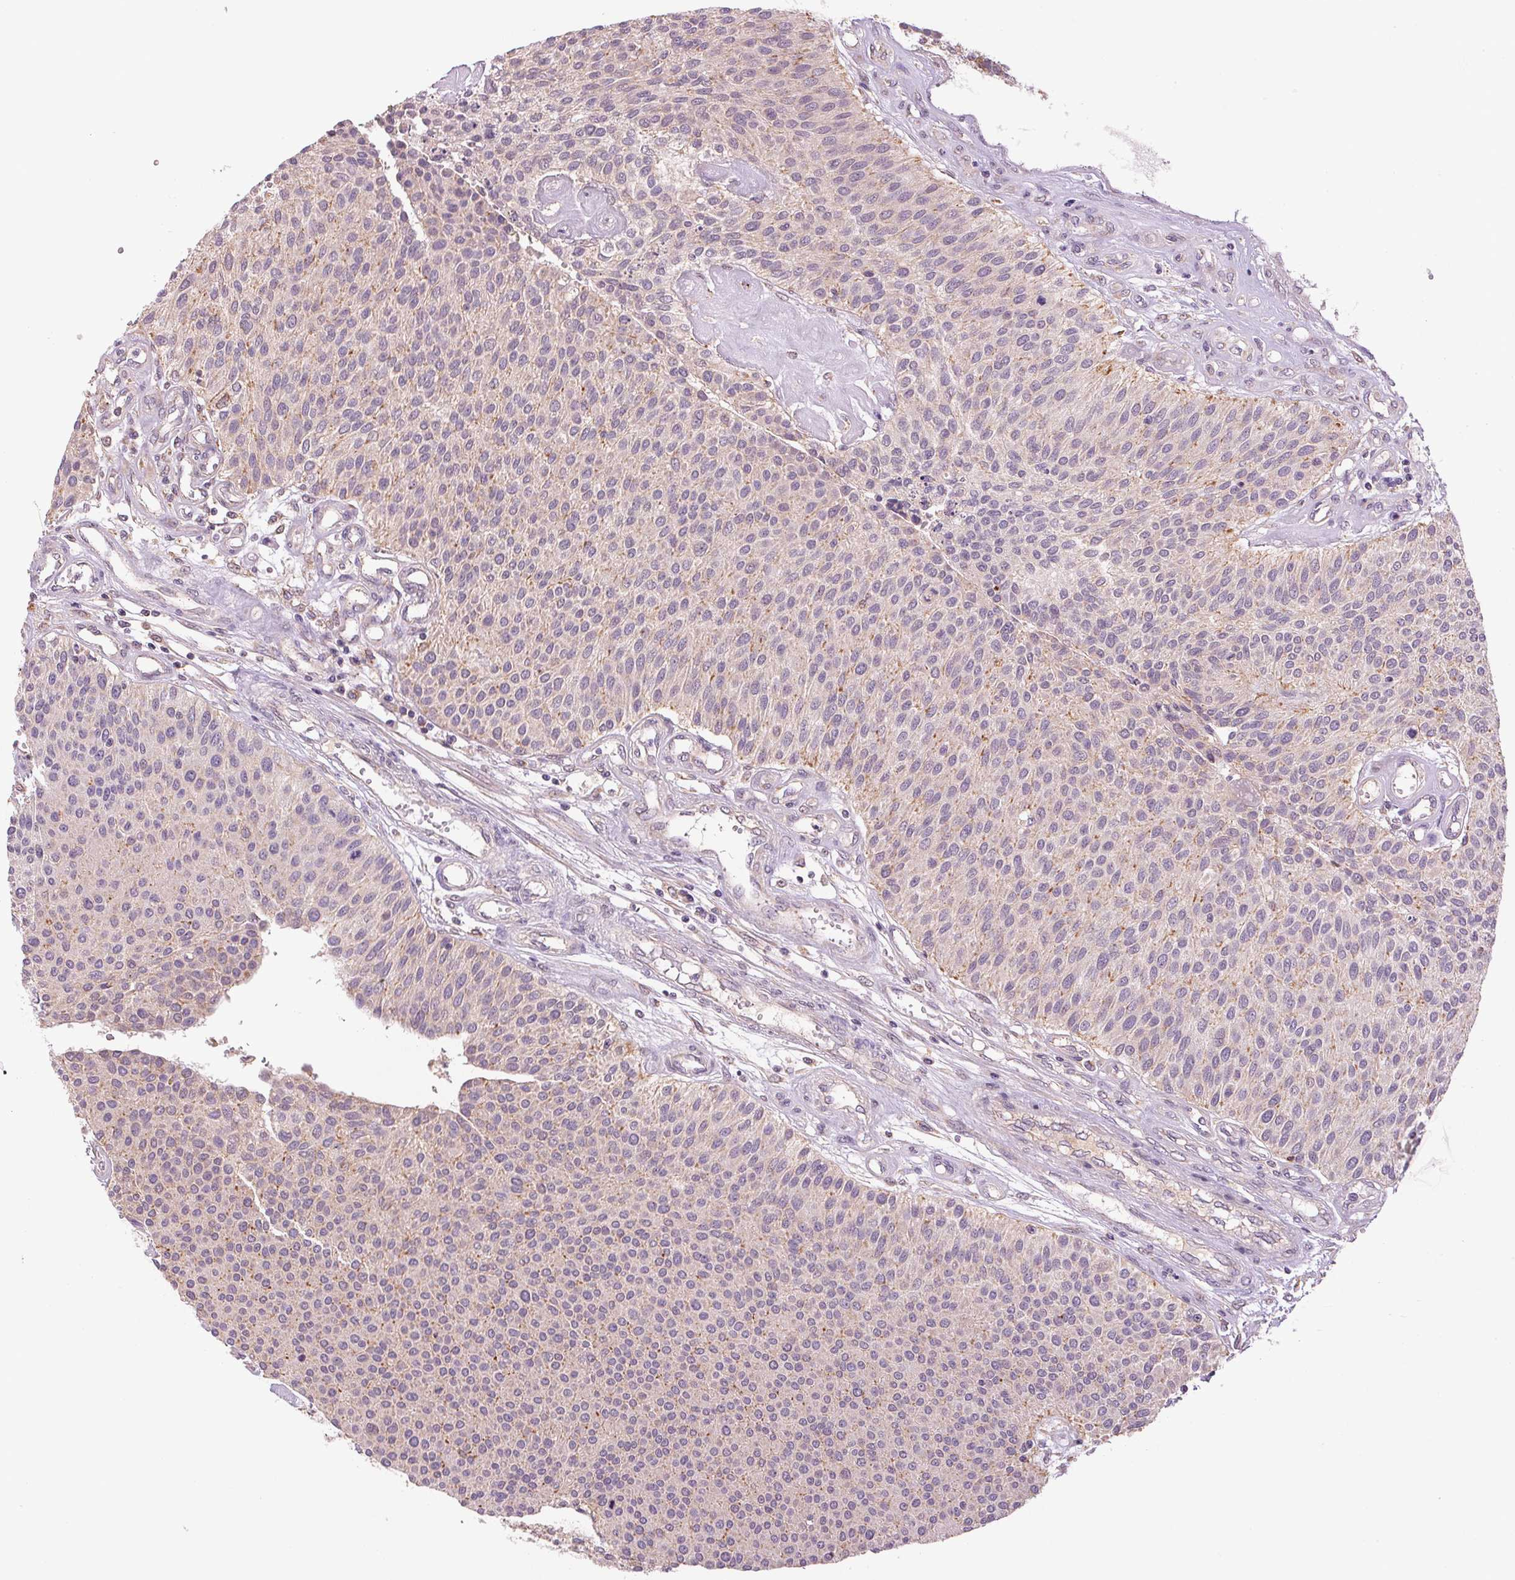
{"staining": {"intensity": "weak", "quantity": "25%-75%", "location": "cytoplasmic/membranous"}, "tissue": "urothelial cancer", "cell_type": "Tumor cells", "image_type": "cancer", "snomed": [{"axis": "morphology", "description": "Urothelial carcinoma, NOS"}, {"axis": "topography", "description": "Urinary bladder"}], "caption": "Human urothelial cancer stained with a protein marker shows weak staining in tumor cells.", "gene": "ADH5", "patient": {"sex": "male", "age": 55}}